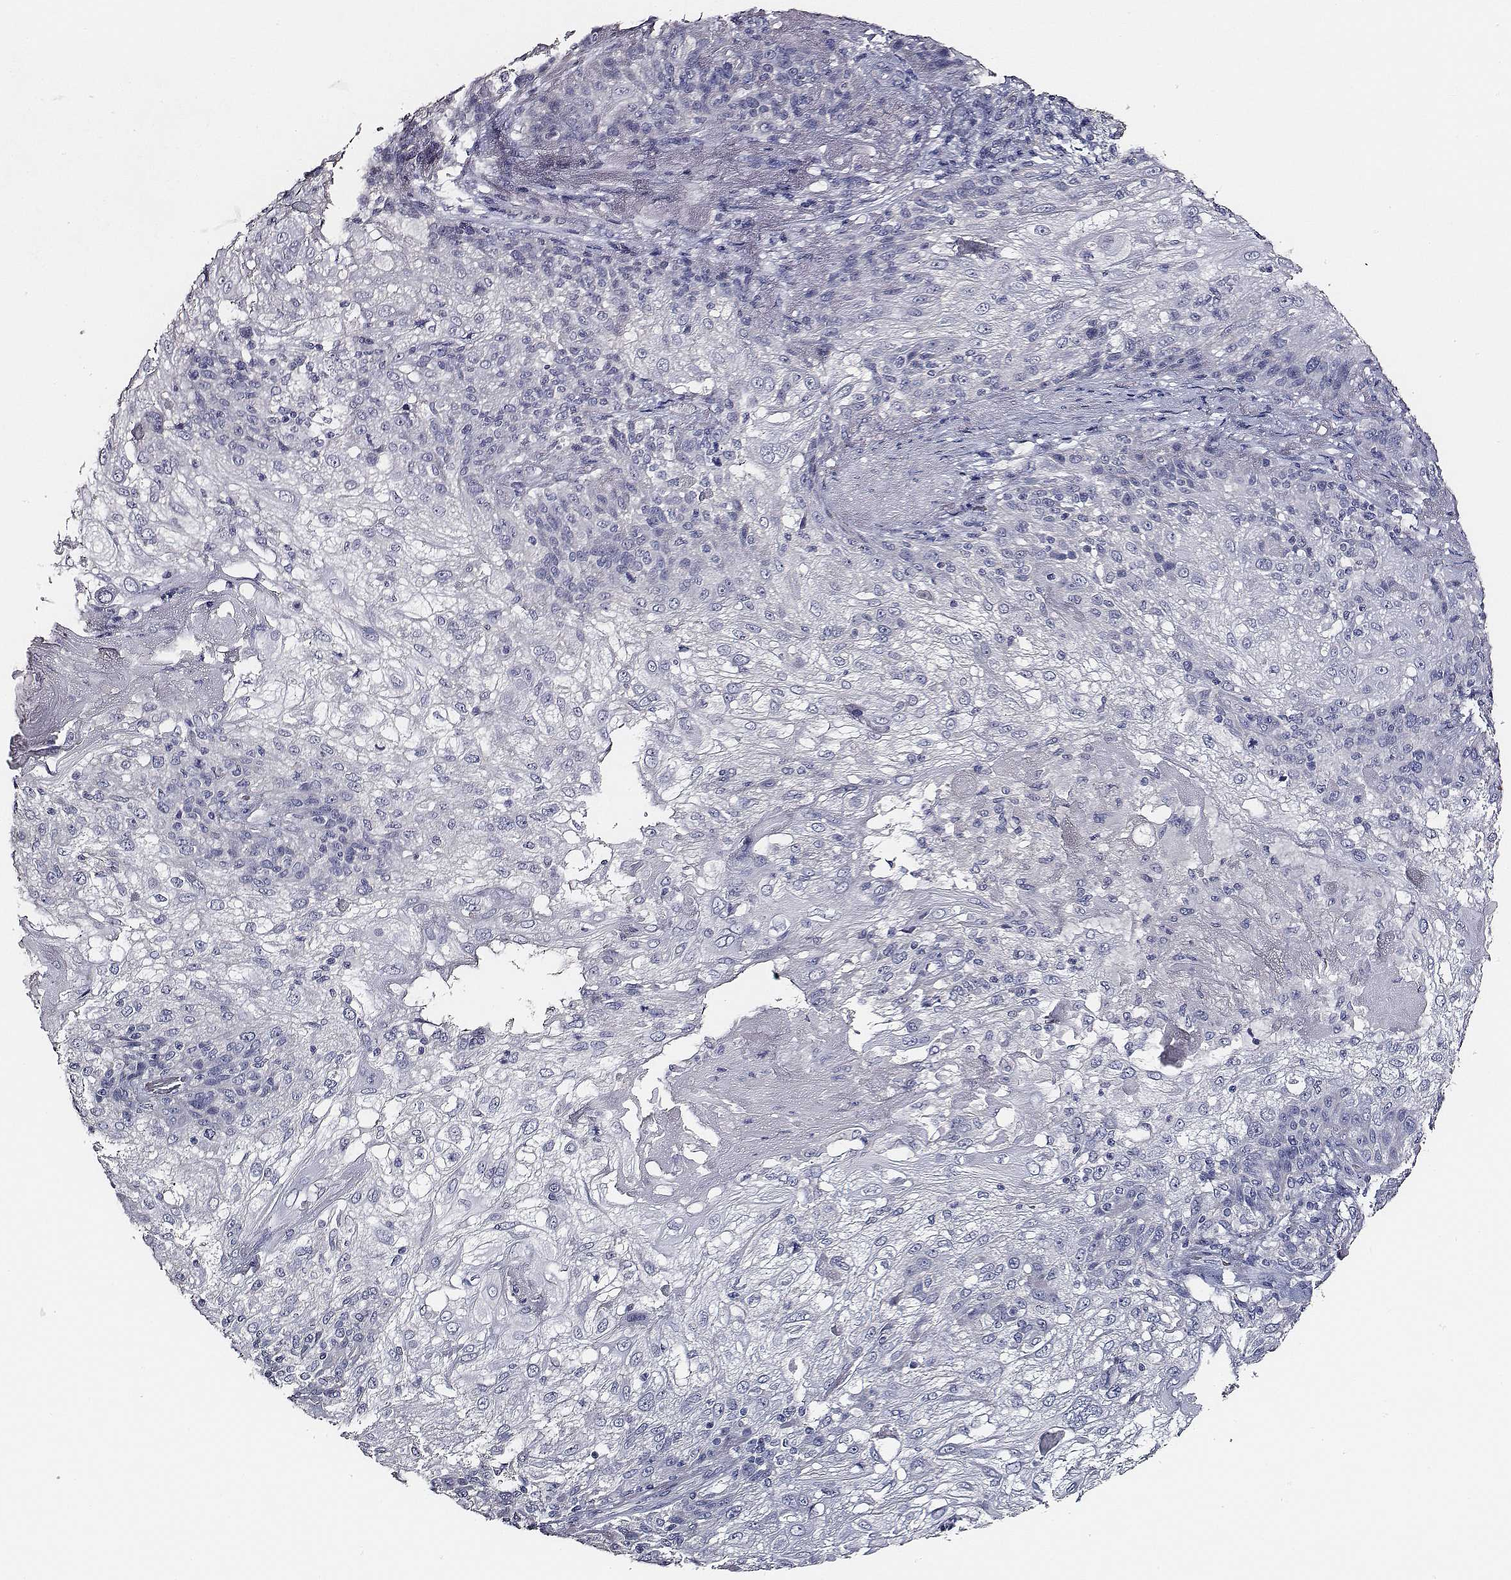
{"staining": {"intensity": "negative", "quantity": "none", "location": "none"}, "tissue": "skin cancer", "cell_type": "Tumor cells", "image_type": "cancer", "snomed": [{"axis": "morphology", "description": "Normal tissue, NOS"}, {"axis": "morphology", "description": "Squamous cell carcinoma, NOS"}, {"axis": "topography", "description": "Skin"}], "caption": "Tumor cells show no significant protein expression in skin cancer.", "gene": "AADAT", "patient": {"sex": "female", "age": 83}}